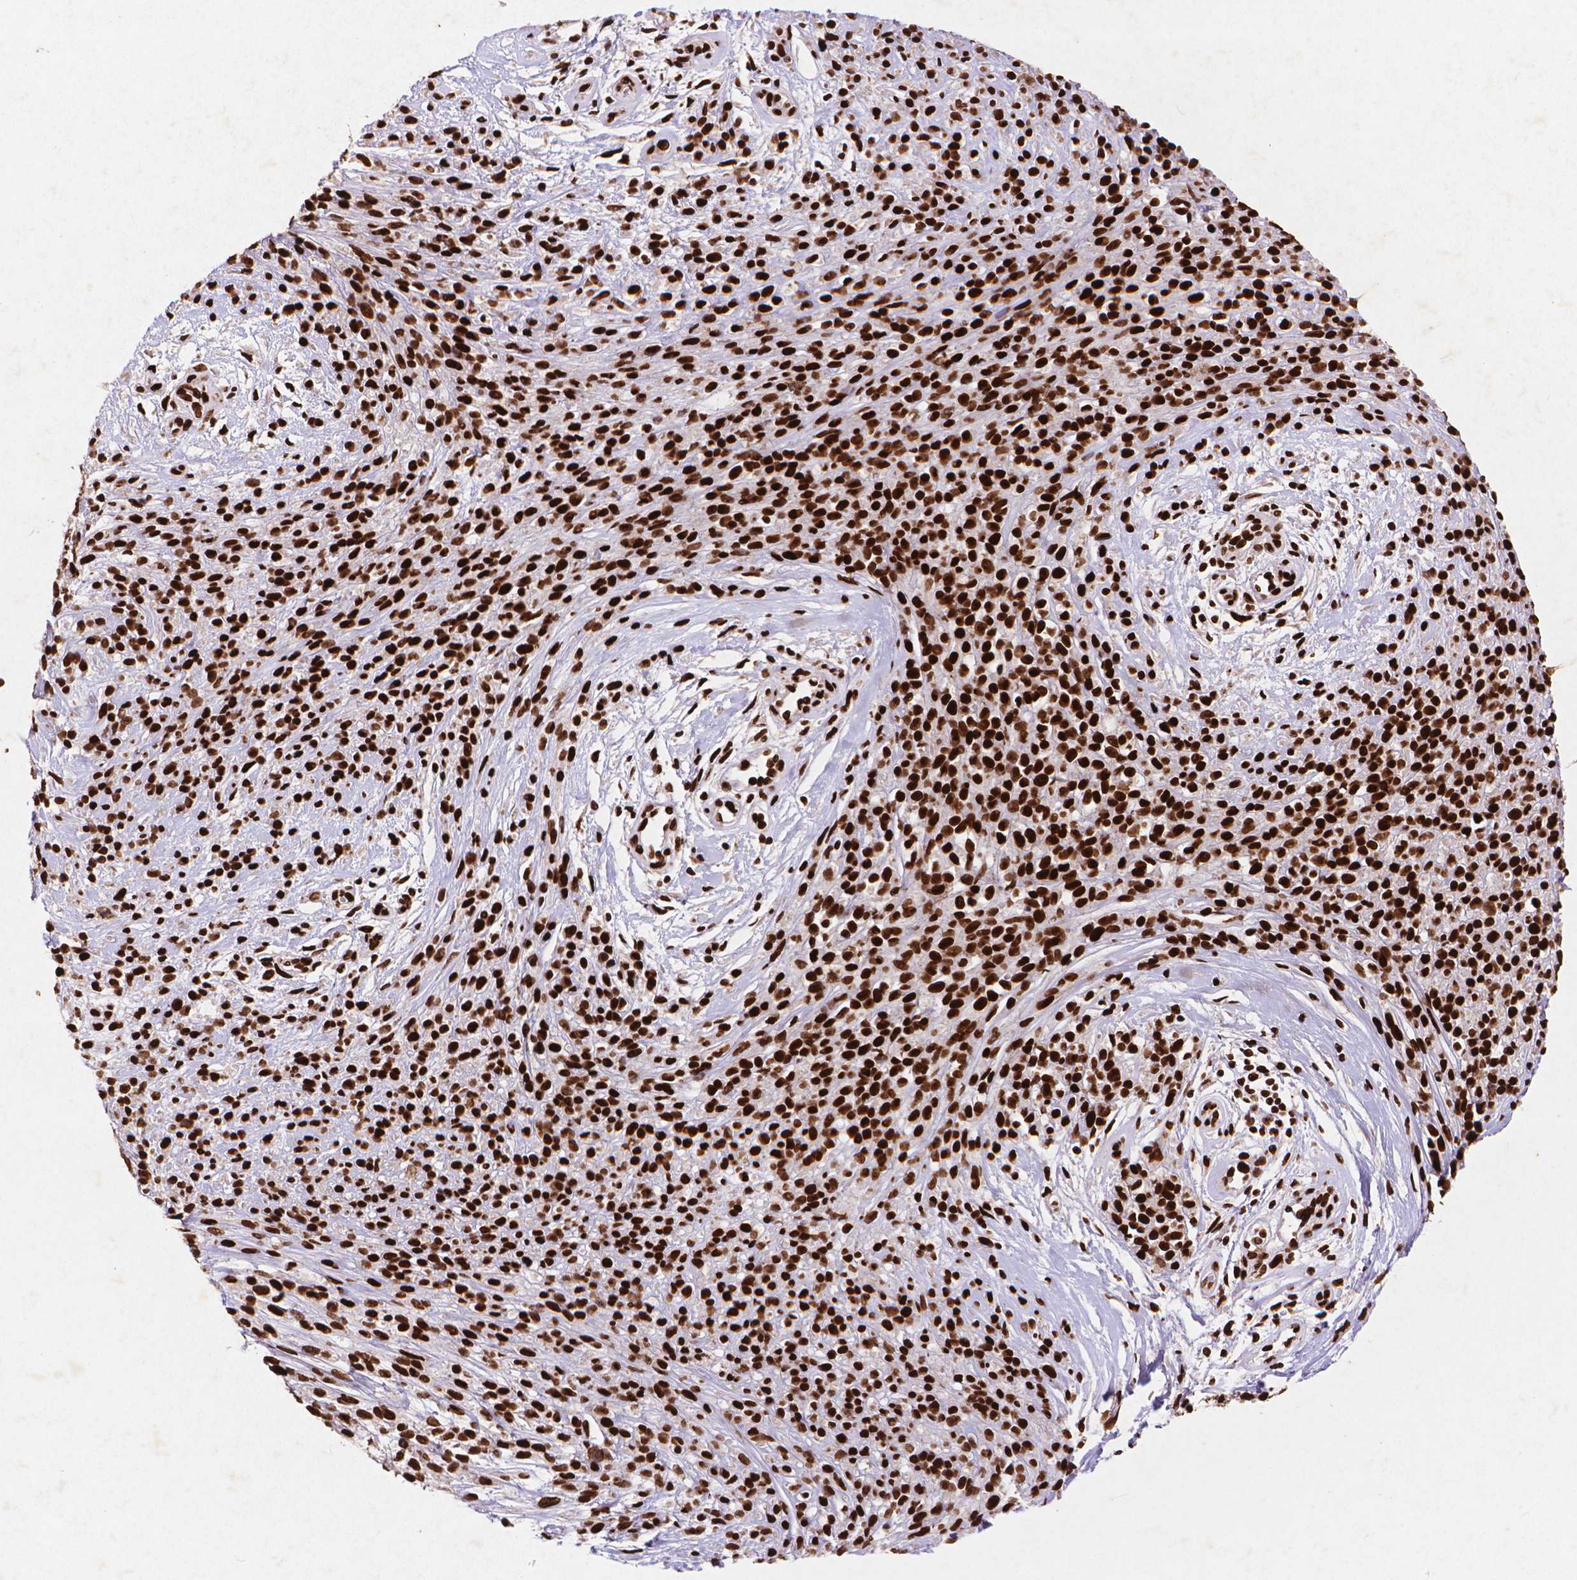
{"staining": {"intensity": "strong", "quantity": ">75%", "location": "nuclear"}, "tissue": "melanoma", "cell_type": "Tumor cells", "image_type": "cancer", "snomed": [{"axis": "morphology", "description": "Malignant melanoma, NOS"}, {"axis": "topography", "description": "Skin"}, {"axis": "topography", "description": "Skin of trunk"}], "caption": "Melanoma was stained to show a protein in brown. There is high levels of strong nuclear expression in about >75% of tumor cells.", "gene": "CITED2", "patient": {"sex": "male", "age": 74}}